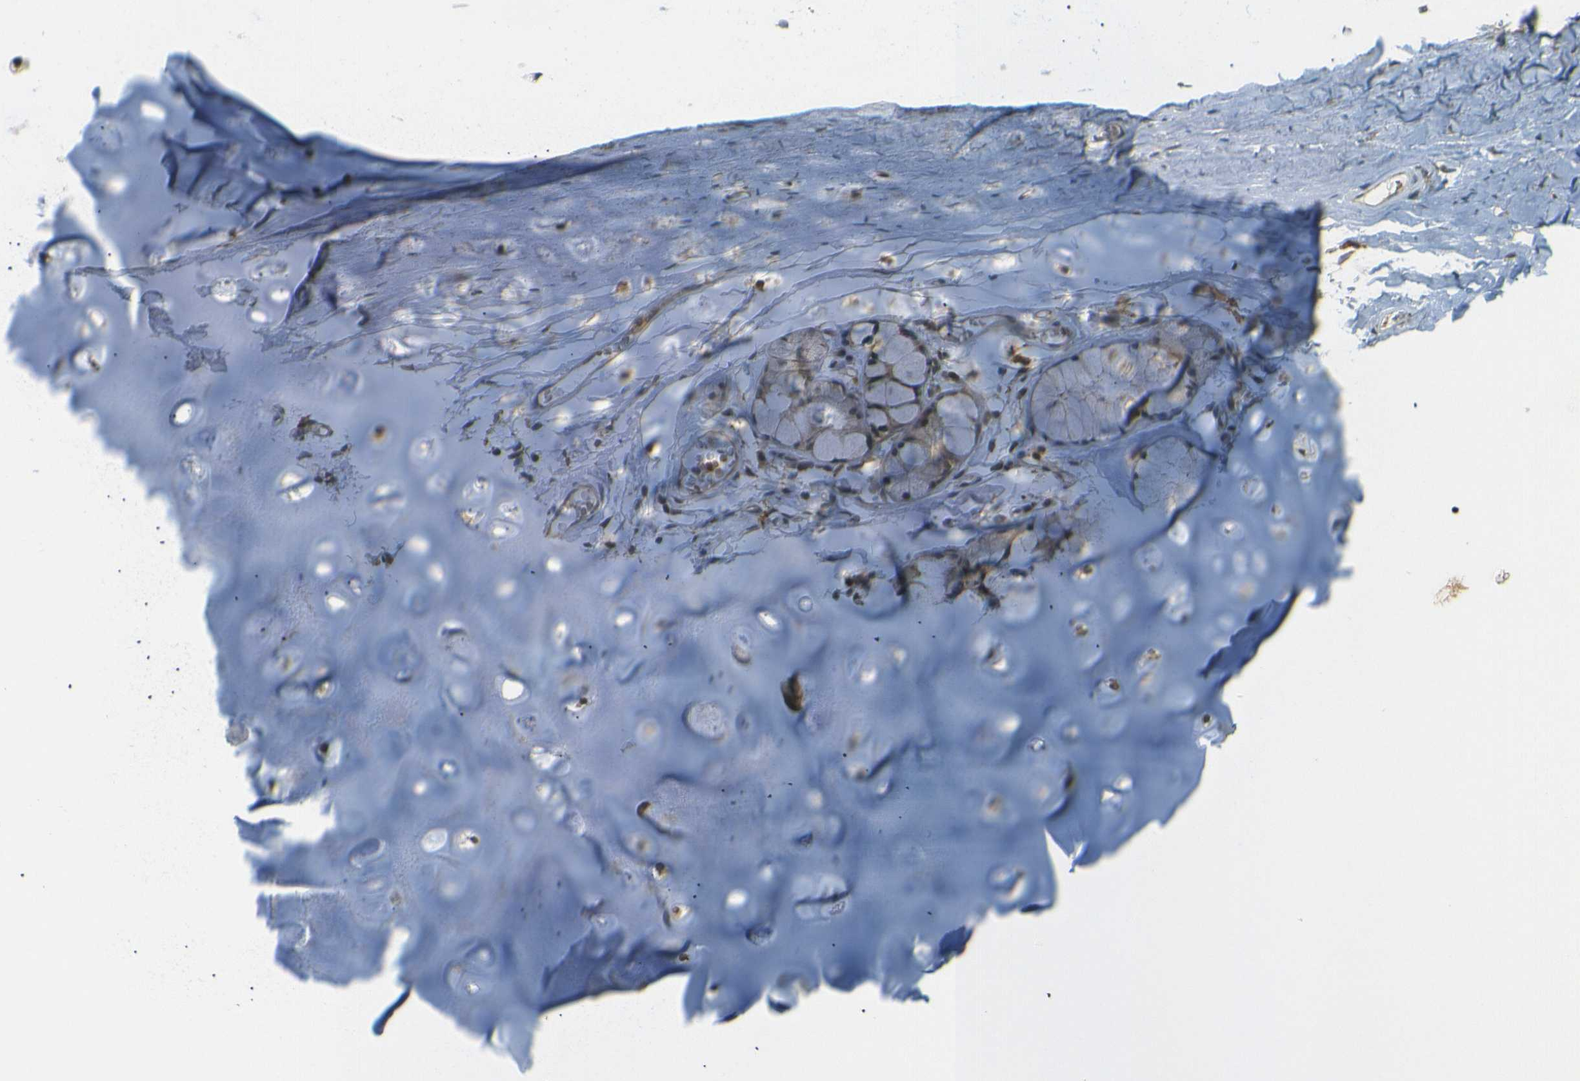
{"staining": {"intensity": "weak", "quantity": "25%-75%", "location": "cytoplasmic/membranous"}, "tissue": "adipose tissue", "cell_type": "Adipocytes", "image_type": "normal", "snomed": [{"axis": "morphology", "description": "Normal tissue, NOS"}, {"axis": "topography", "description": "Cartilage tissue"}, {"axis": "topography", "description": "Bronchus"}], "caption": "Protein staining by immunohistochemistry reveals weak cytoplasmic/membranous expression in about 25%-75% of adipocytes in benign adipose tissue.", "gene": "DAB2", "patient": {"sex": "female", "age": 73}}